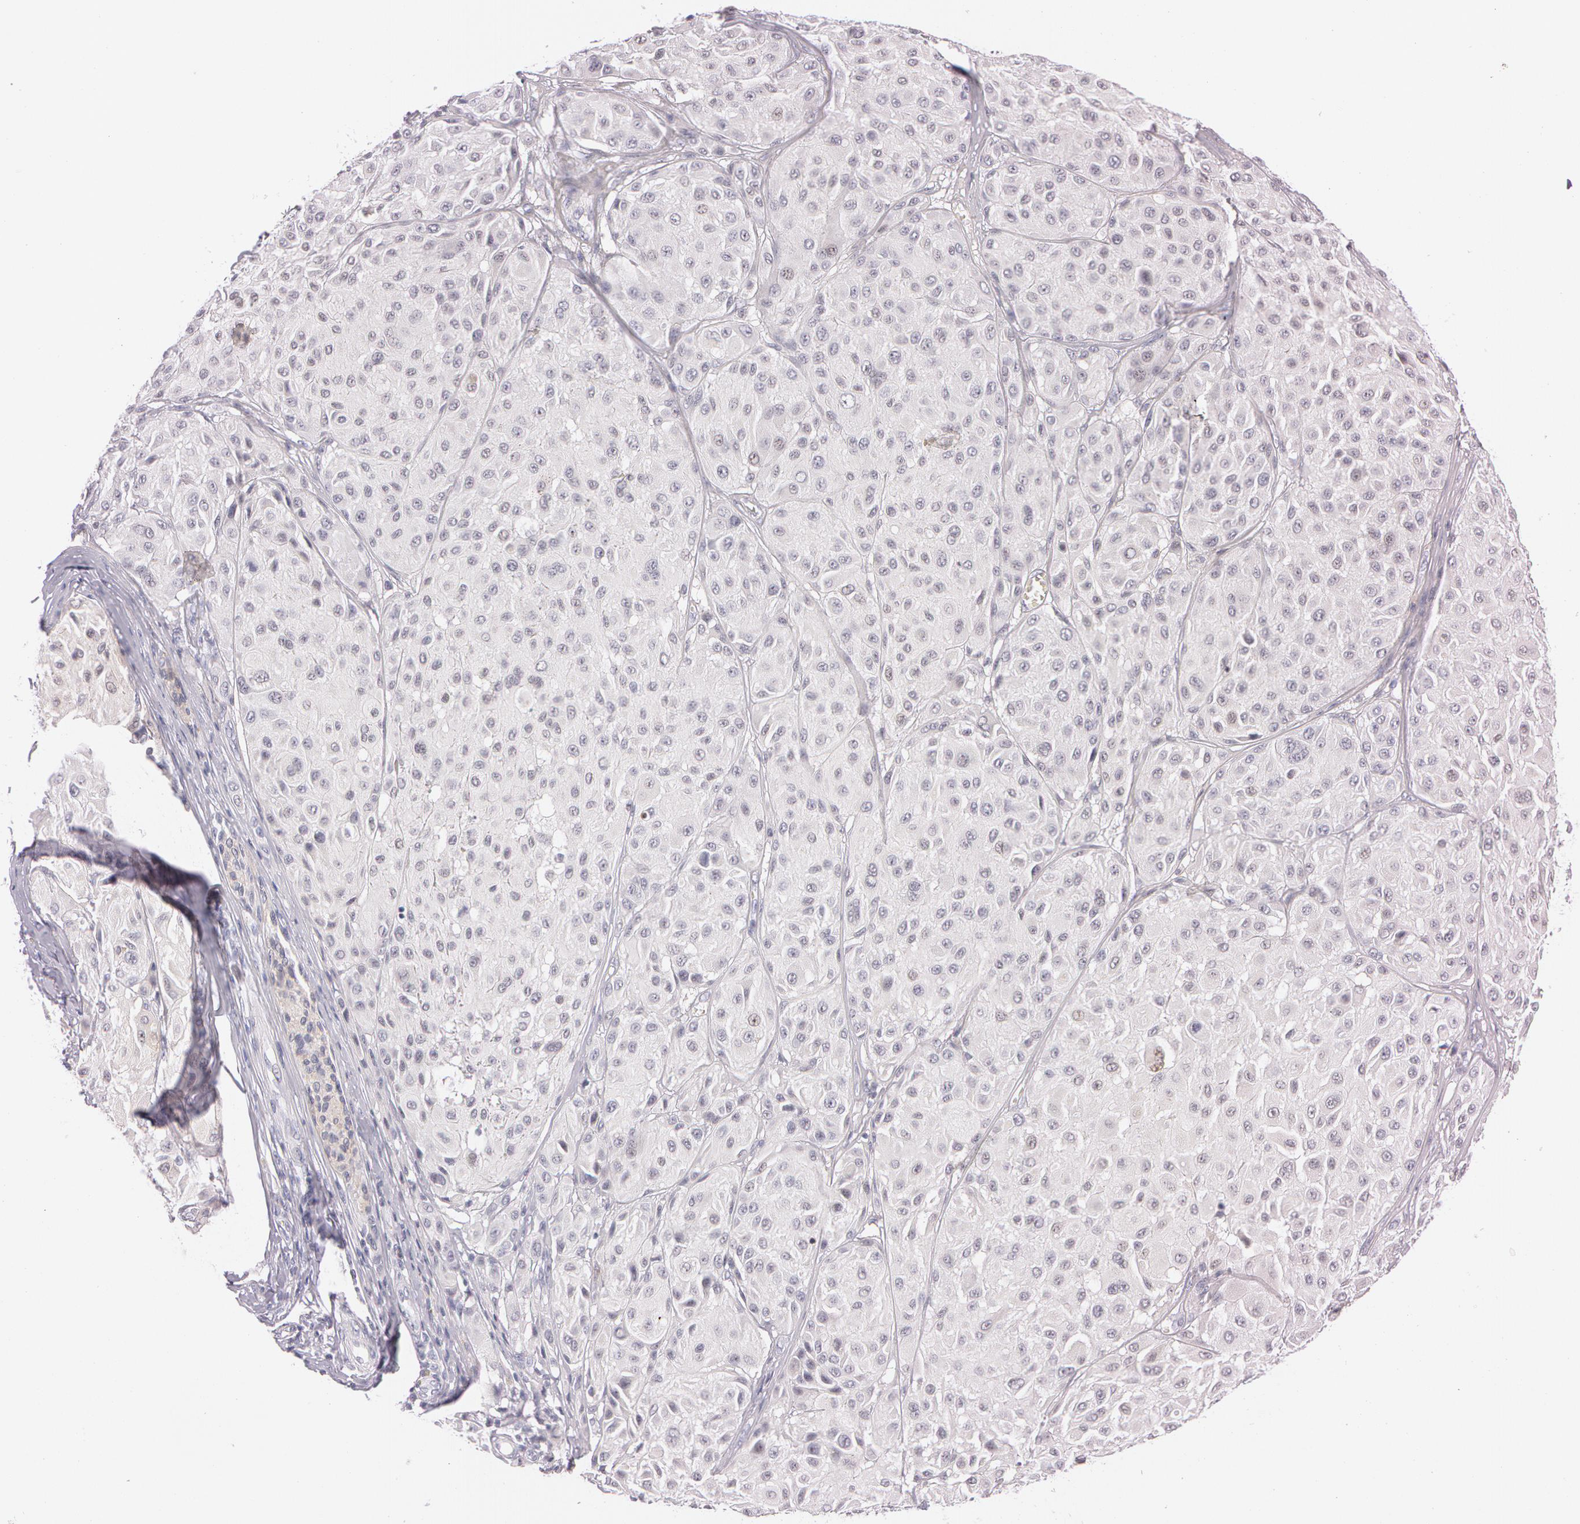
{"staining": {"intensity": "moderate", "quantity": ">75%", "location": "nuclear"}, "tissue": "melanoma", "cell_type": "Tumor cells", "image_type": "cancer", "snomed": [{"axis": "morphology", "description": "Malignant melanoma, NOS"}, {"axis": "topography", "description": "Skin"}], "caption": "DAB (3,3'-diaminobenzidine) immunohistochemical staining of human melanoma reveals moderate nuclear protein positivity in about >75% of tumor cells.", "gene": "FBL", "patient": {"sex": "male", "age": 36}}